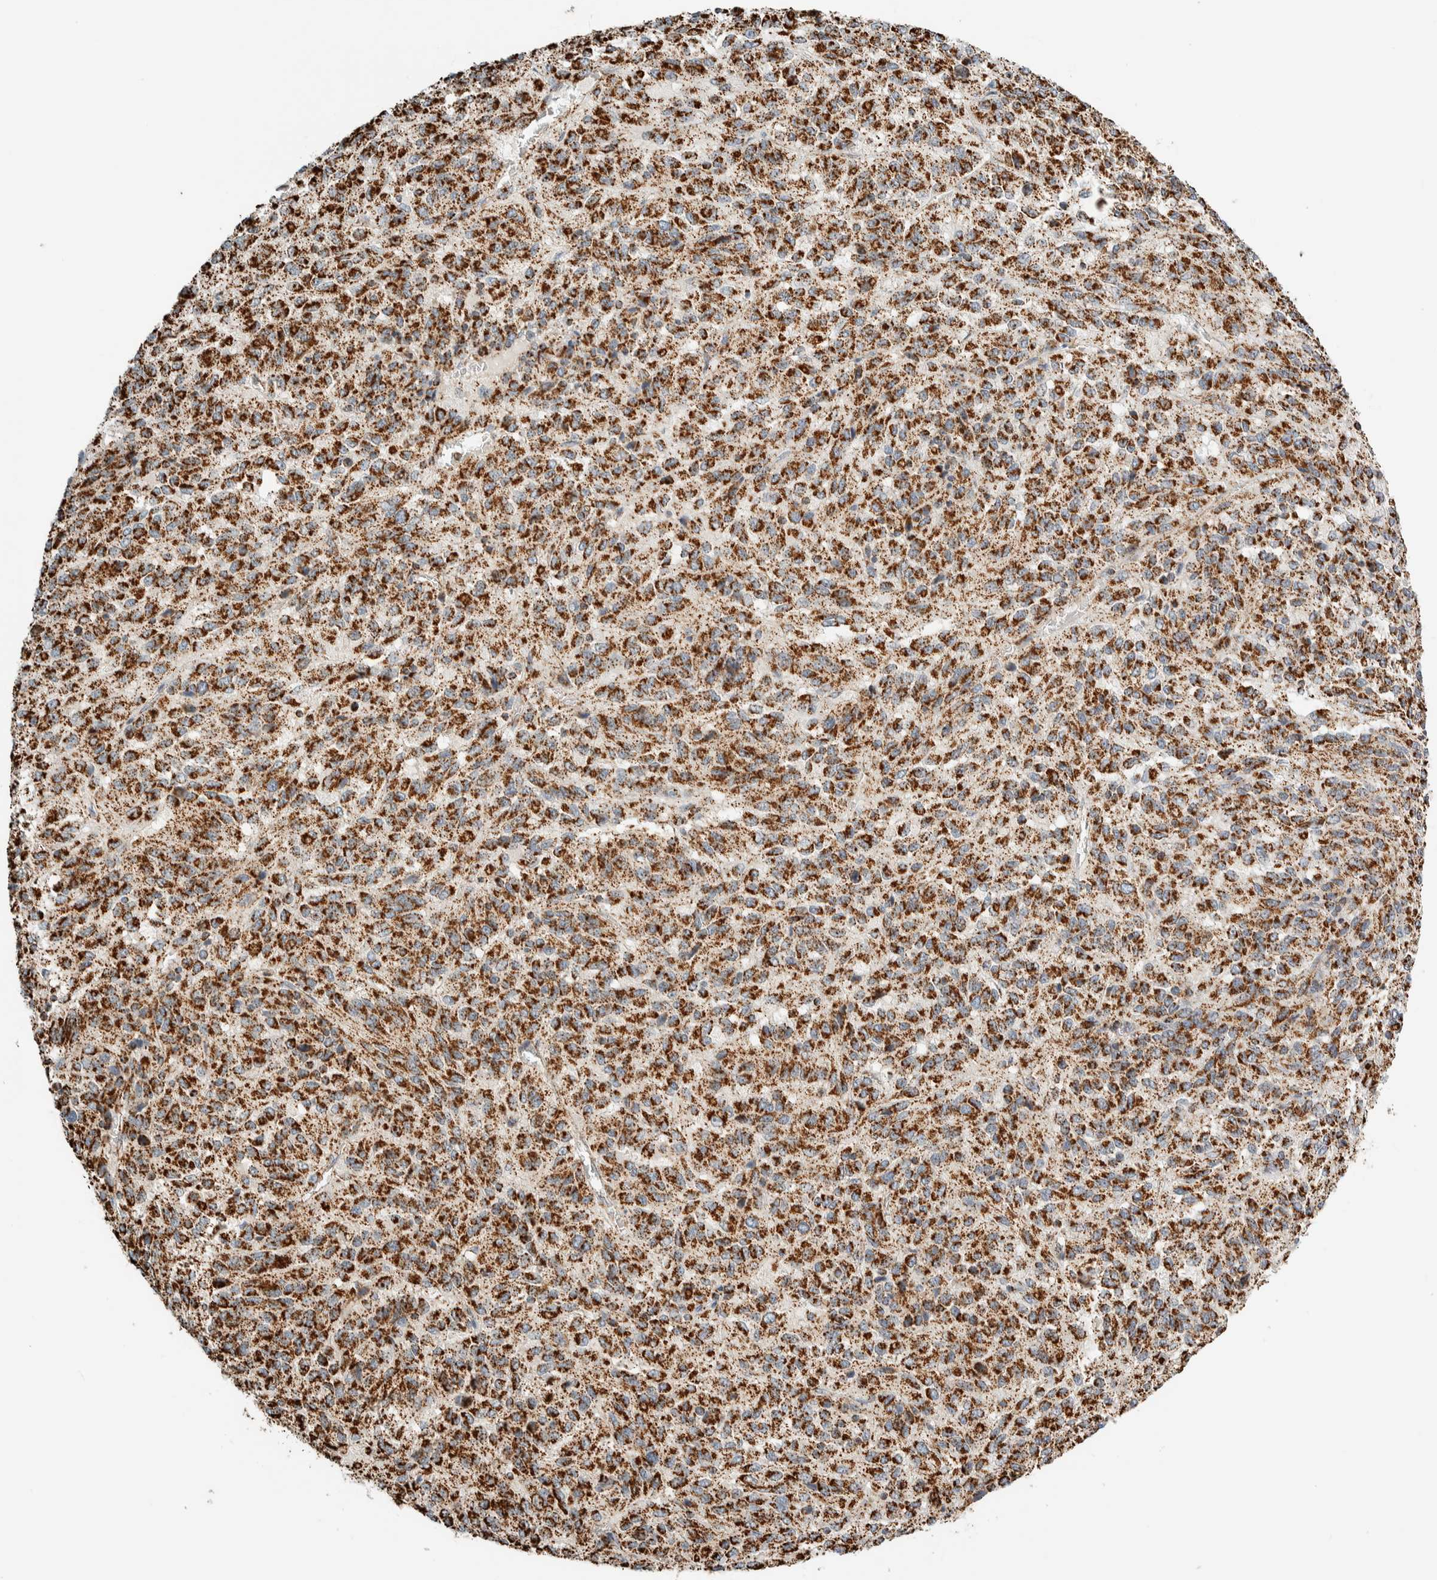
{"staining": {"intensity": "strong", "quantity": ">75%", "location": "cytoplasmic/membranous"}, "tissue": "melanoma", "cell_type": "Tumor cells", "image_type": "cancer", "snomed": [{"axis": "morphology", "description": "Malignant melanoma, Metastatic site"}, {"axis": "topography", "description": "Lung"}], "caption": "A brown stain highlights strong cytoplasmic/membranous expression of a protein in human malignant melanoma (metastatic site) tumor cells.", "gene": "ZNF454", "patient": {"sex": "male", "age": 64}}